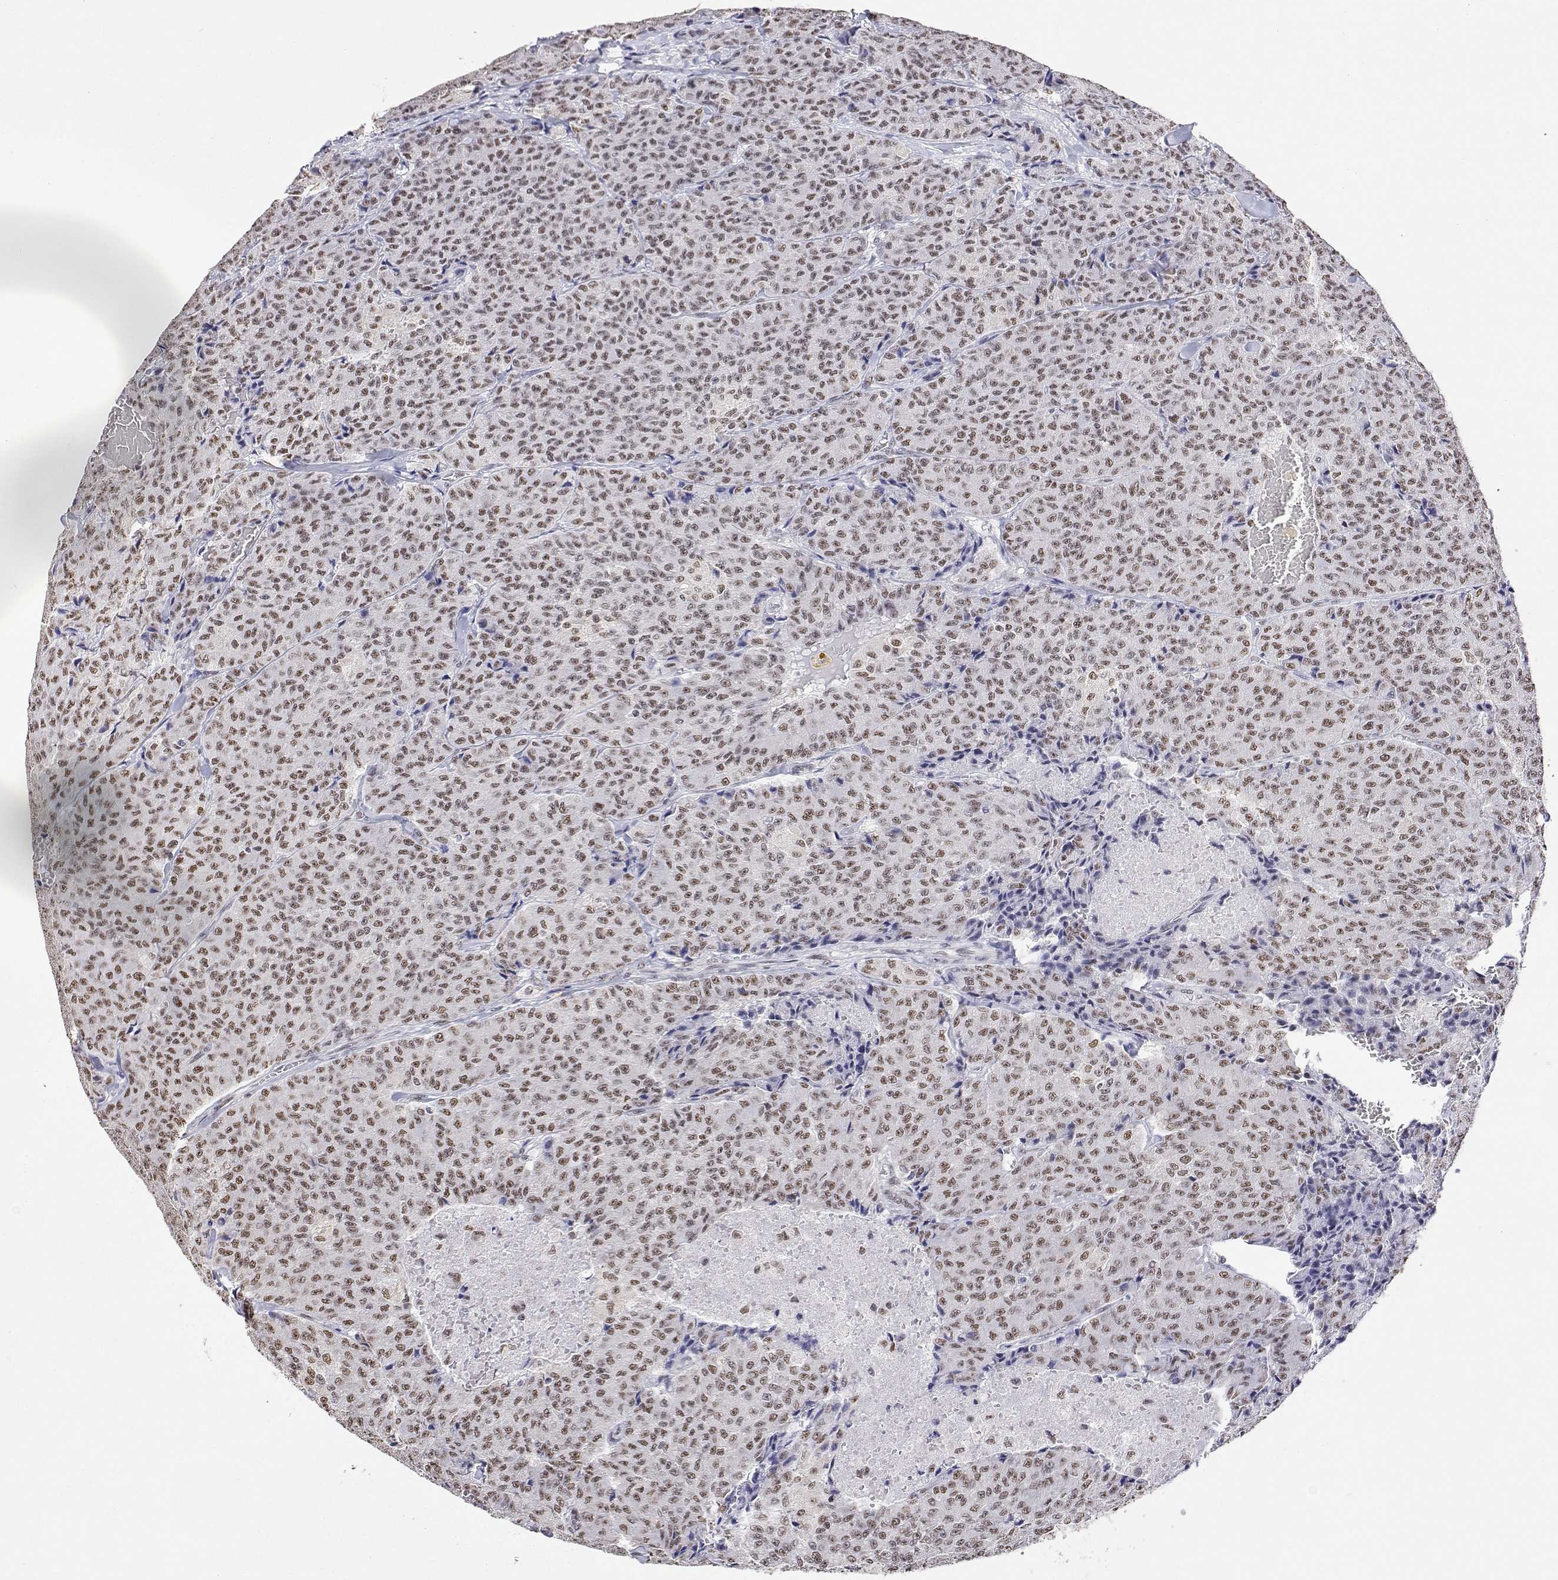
{"staining": {"intensity": "moderate", "quantity": ">75%", "location": "nuclear"}, "tissue": "carcinoid", "cell_type": "Tumor cells", "image_type": "cancer", "snomed": [{"axis": "morphology", "description": "Carcinoid, malignant, NOS"}, {"axis": "topography", "description": "Lung"}], "caption": "Protein expression analysis of carcinoid (malignant) demonstrates moderate nuclear staining in approximately >75% of tumor cells.", "gene": "ADAR", "patient": {"sex": "male", "age": 71}}